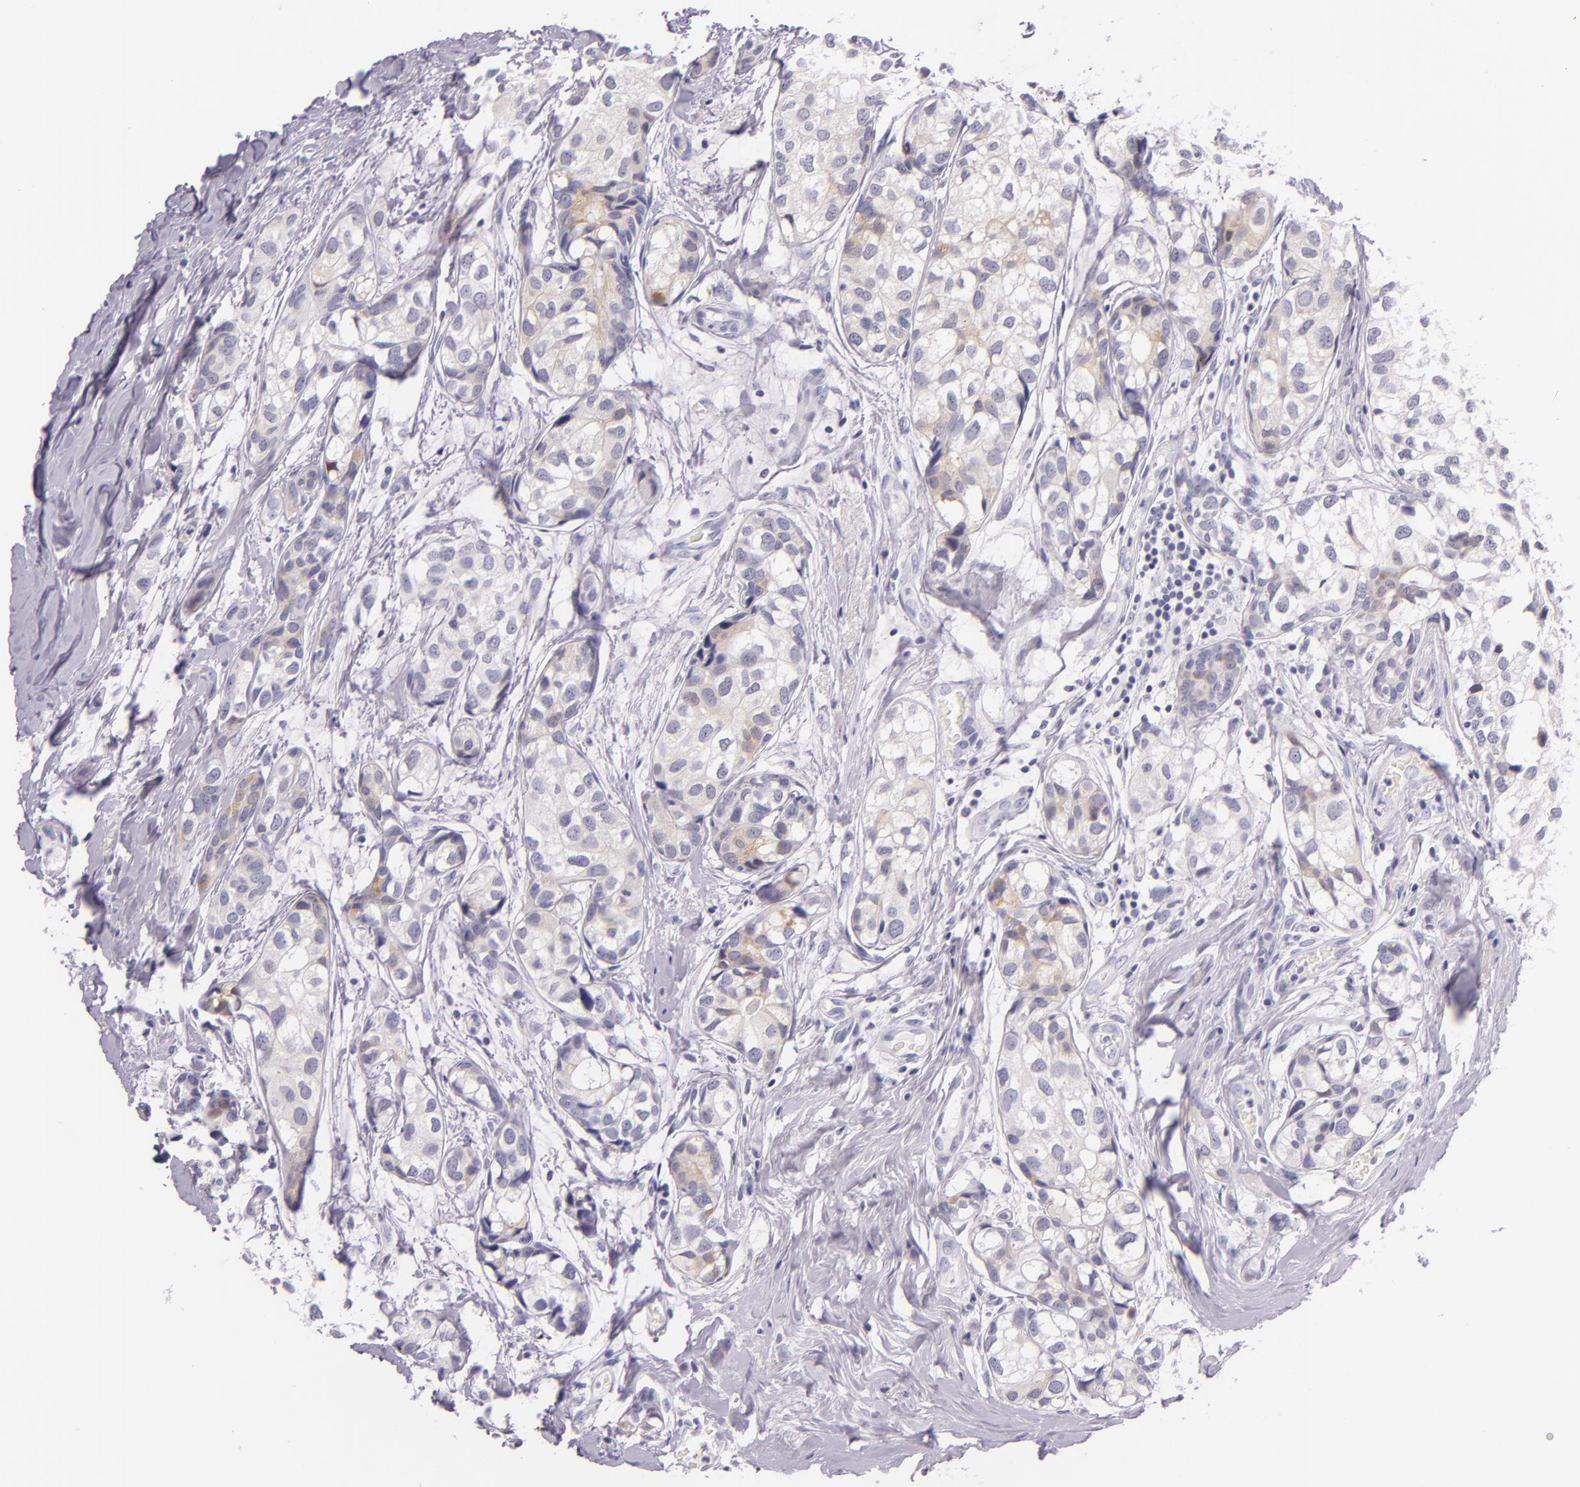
{"staining": {"intensity": "weak", "quantity": "<25%", "location": "cytoplasmic/membranous"}, "tissue": "breast cancer", "cell_type": "Tumor cells", "image_type": "cancer", "snomed": [{"axis": "morphology", "description": "Duct carcinoma"}, {"axis": "topography", "description": "Breast"}], "caption": "A micrograph of intraductal carcinoma (breast) stained for a protein displays no brown staining in tumor cells. (Brightfield microscopy of DAB (3,3'-diaminobenzidine) IHC at high magnification).", "gene": "HSP90AA1", "patient": {"sex": "female", "age": 68}}